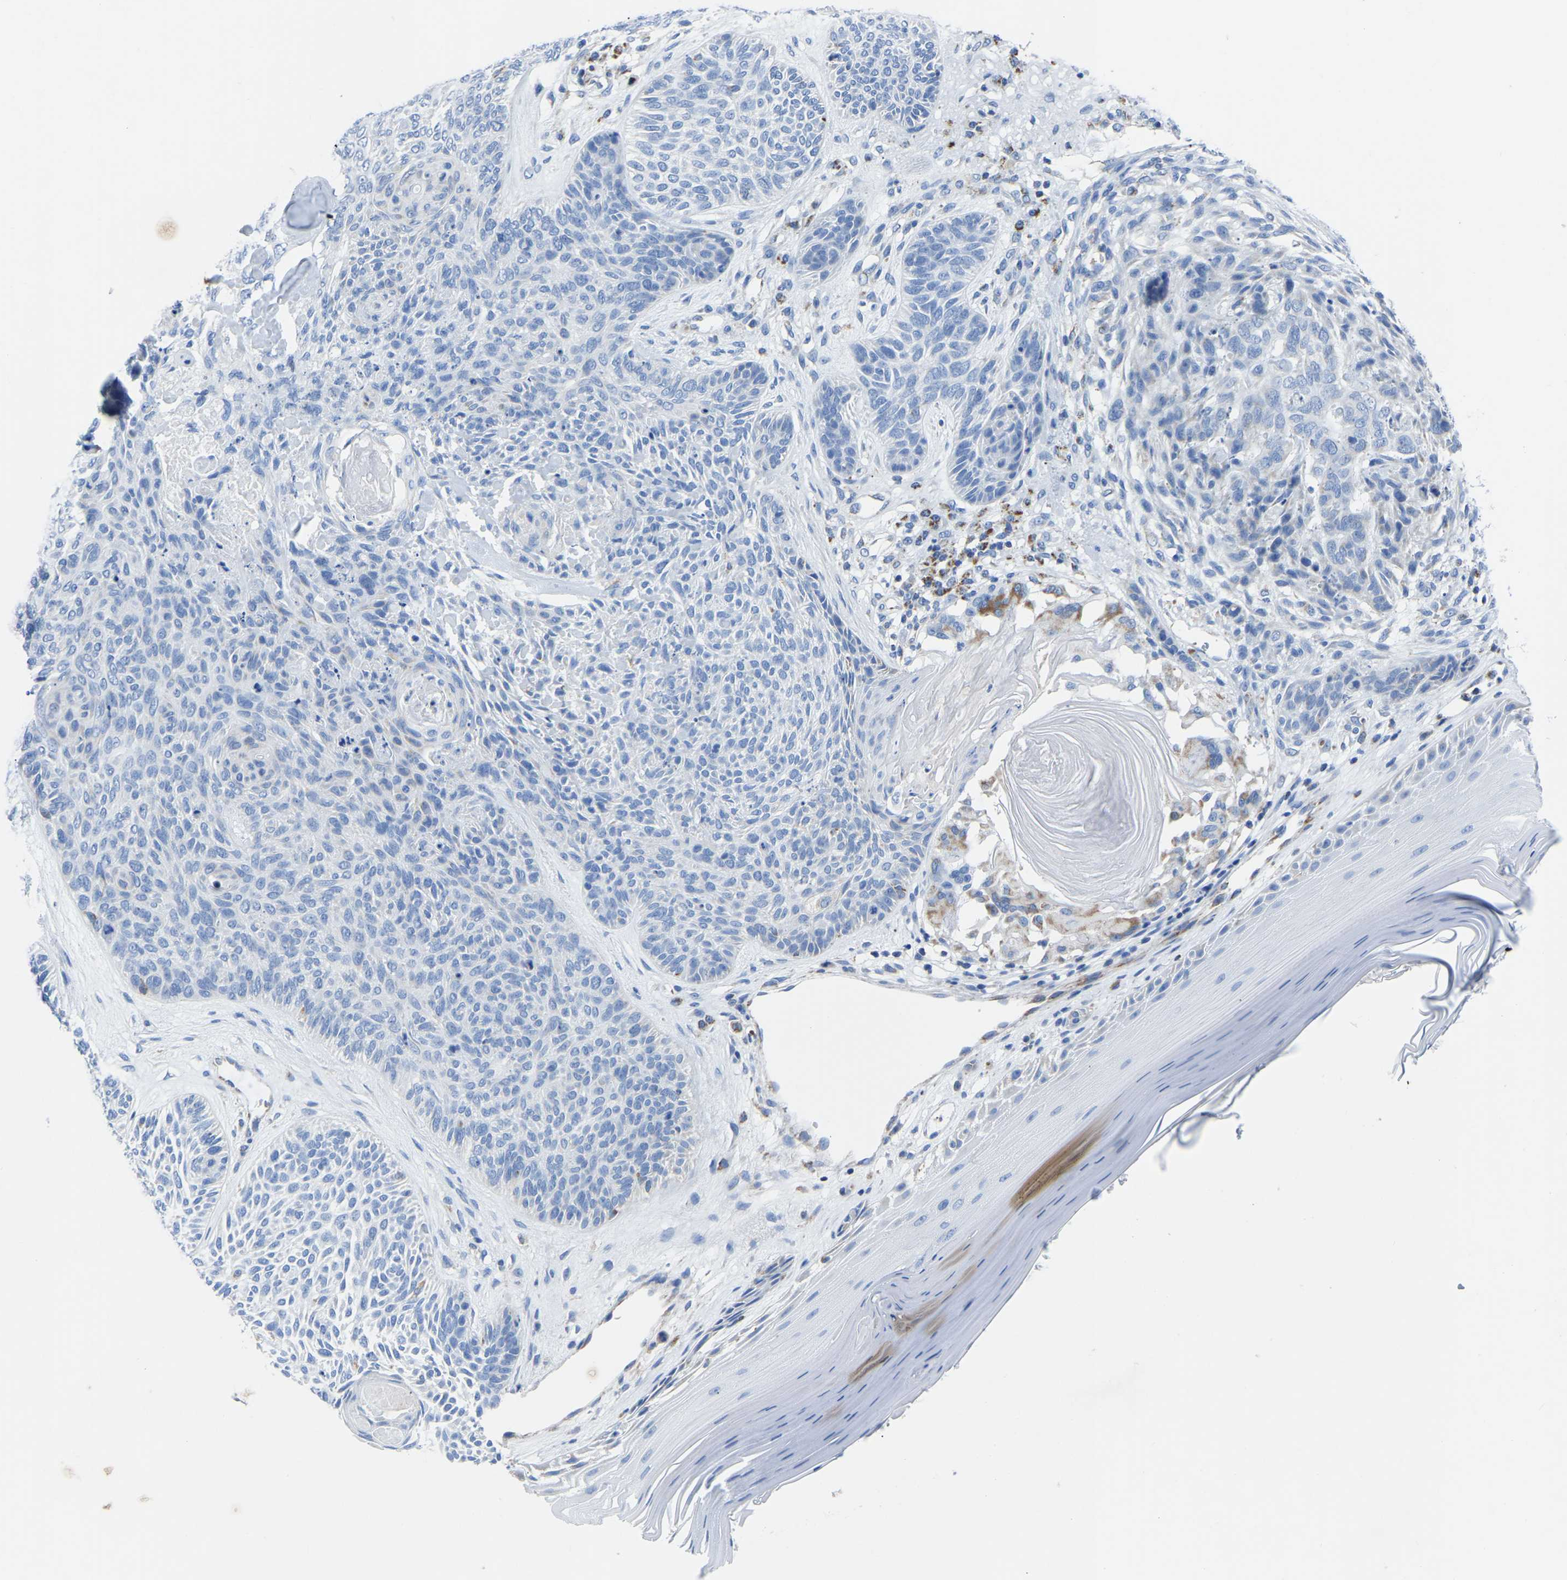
{"staining": {"intensity": "negative", "quantity": "none", "location": "none"}, "tissue": "skin cancer", "cell_type": "Tumor cells", "image_type": "cancer", "snomed": [{"axis": "morphology", "description": "Basal cell carcinoma"}, {"axis": "topography", "description": "Skin"}], "caption": "Tumor cells are negative for protein expression in human basal cell carcinoma (skin).", "gene": "ETFA", "patient": {"sex": "male", "age": 55}}